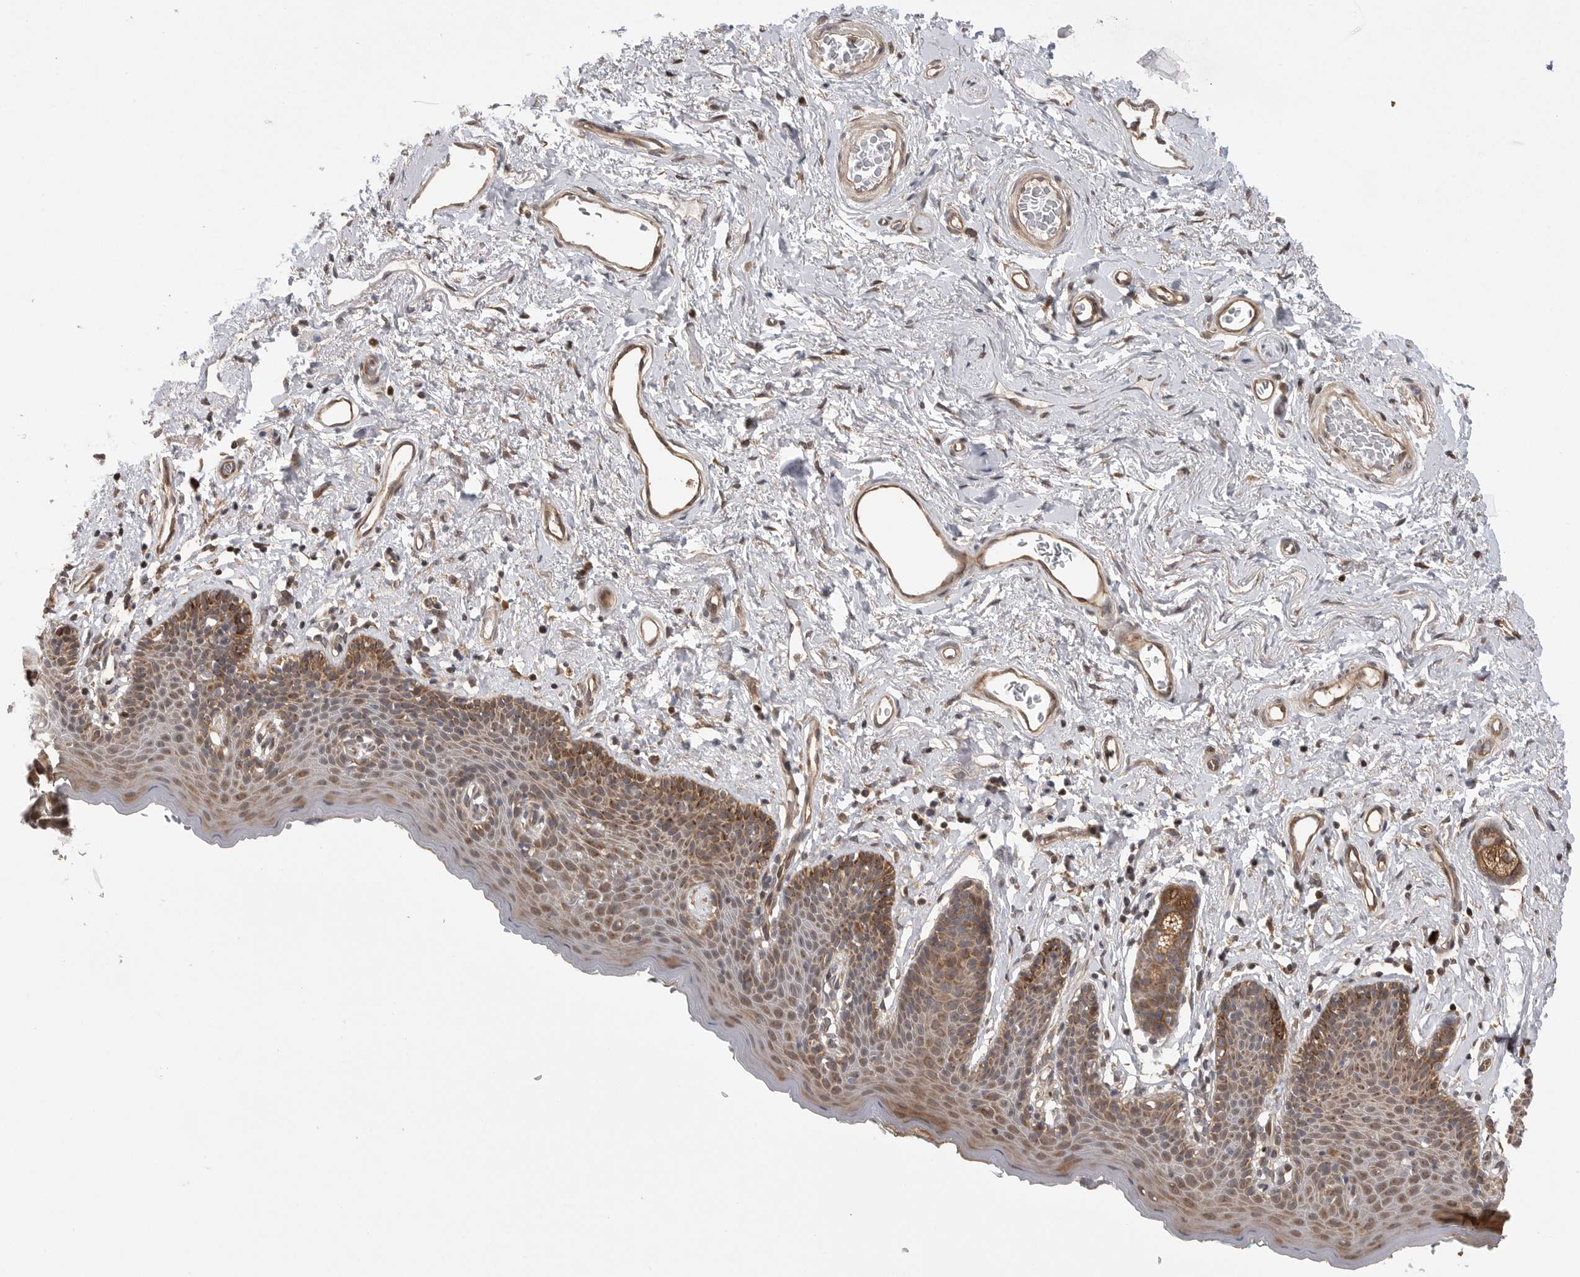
{"staining": {"intensity": "moderate", "quantity": ">75%", "location": "cytoplasmic/membranous"}, "tissue": "skin", "cell_type": "Epidermal cells", "image_type": "normal", "snomed": [{"axis": "morphology", "description": "Normal tissue, NOS"}, {"axis": "topography", "description": "Vulva"}], "caption": "Skin stained for a protein (brown) shows moderate cytoplasmic/membranous positive positivity in about >75% of epidermal cells.", "gene": "OXR1", "patient": {"sex": "female", "age": 66}}